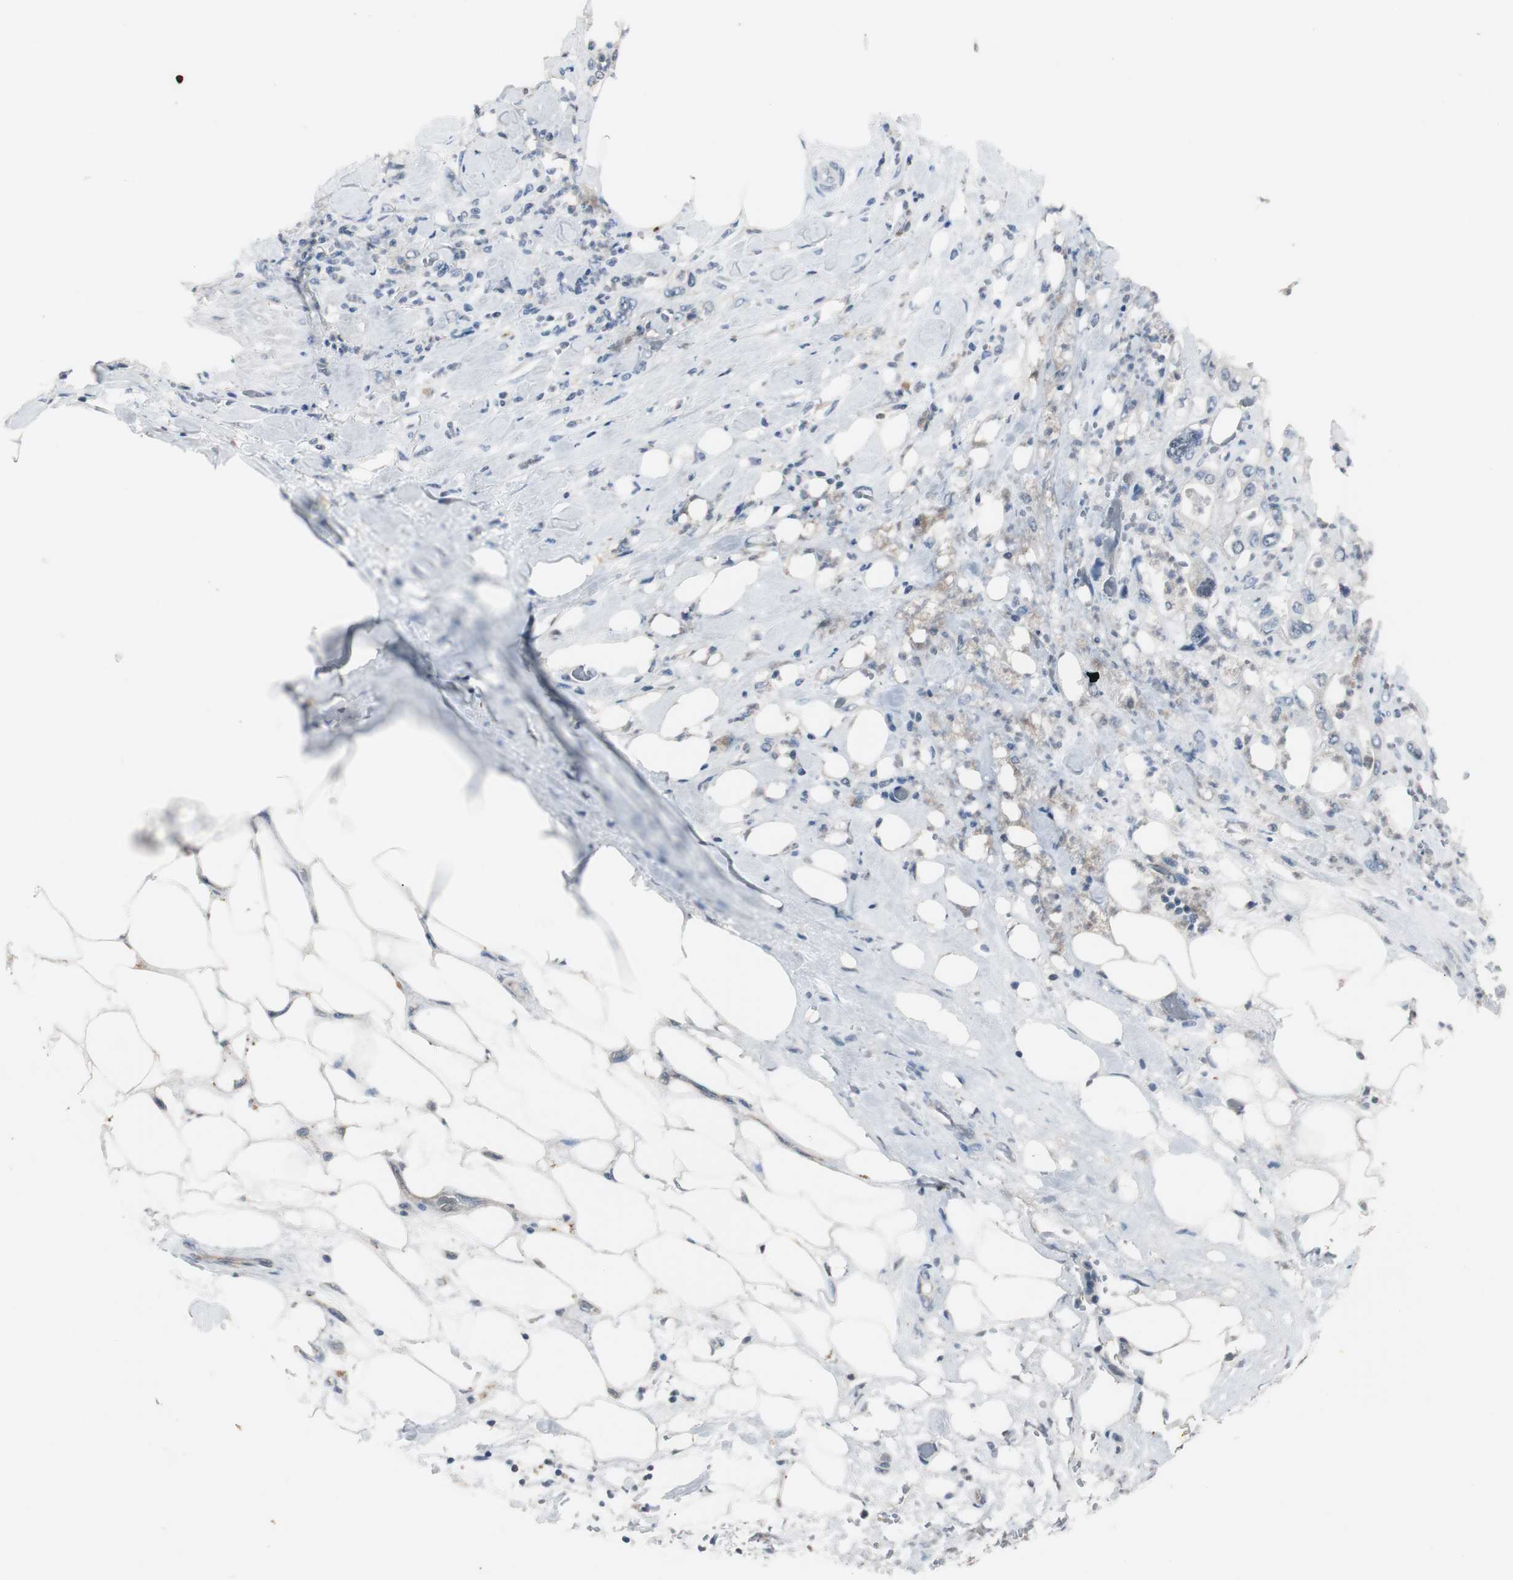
{"staining": {"intensity": "weak", "quantity": ">75%", "location": "cytoplasmic/membranous"}, "tissue": "pancreatic cancer", "cell_type": "Tumor cells", "image_type": "cancer", "snomed": [{"axis": "morphology", "description": "Adenocarcinoma, NOS"}, {"axis": "topography", "description": "Pancreas"}], "caption": "Immunohistochemical staining of human pancreatic adenocarcinoma demonstrates weak cytoplasmic/membranous protein positivity in about >75% of tumor cells. (DAB (3,3'-diaminobenzidine) IHC, brown staining for protein, blue staining for nuclei).", "gene": "ZMPSTE24", "patient": {"sex": "male", "age": 70}}